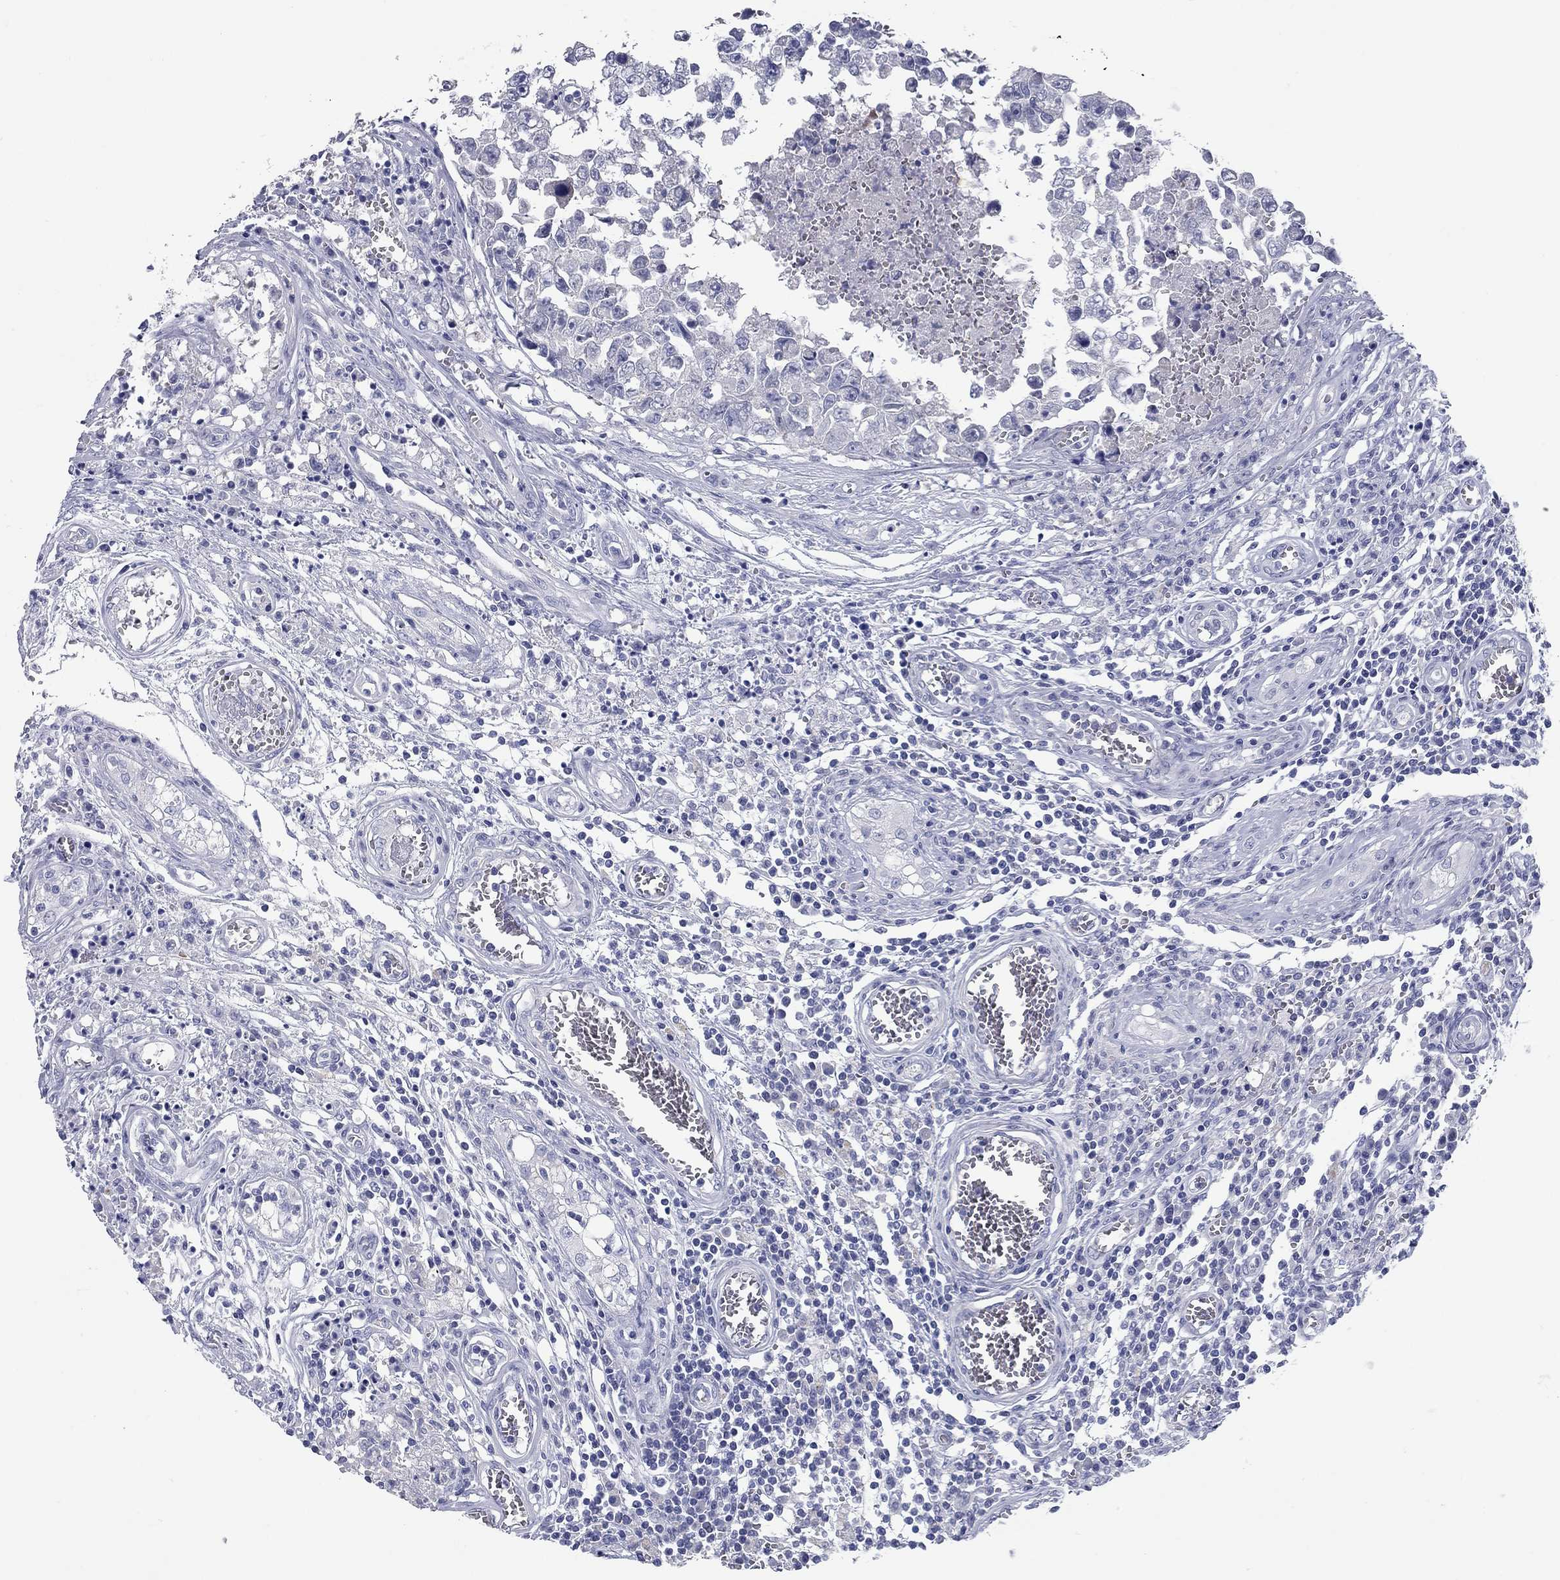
{"staining": {"intensity": "negative", "quantity": "none", "location": "none"}, "tissue": "testis cancer", "cell_type": "Tumor cells", "image_type": "cancer", "snomed": [{"axis": "morphology", "description": "Carcinoma, Embryonal, NOS"}, {"axis": "topography", "description": "Testis"}], "caption": "DAB immunohistochemical staining of human testis cancer demonstrates no significant expression in tumor cells.", "gene": "KIRREL2", "patient": {"sex": "male", "age": 36}}